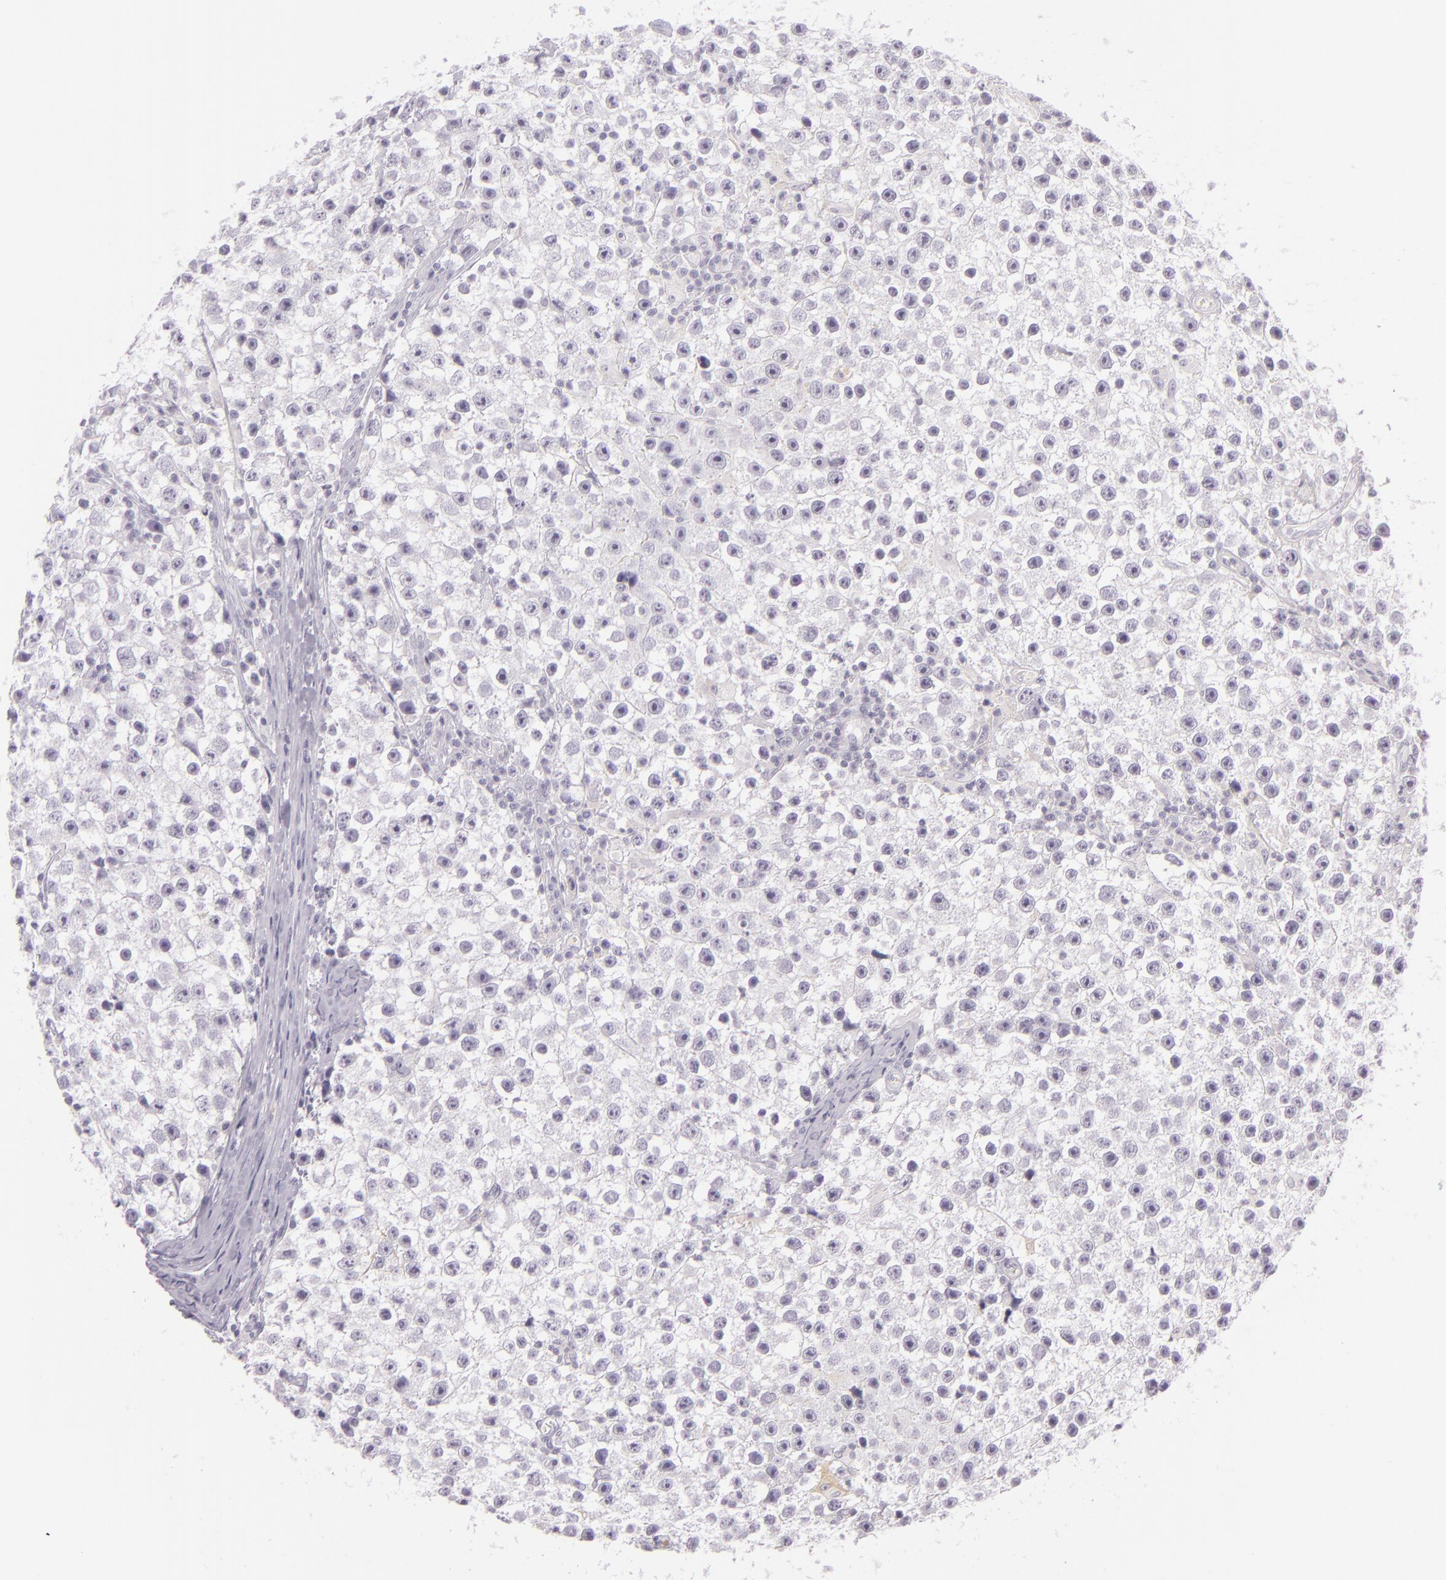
{"staining": {"intensity": "negative", "quantity": "none", "location": "none"}, "tissue": "testis cancer", "cell_type": "Tumor cells", "image_type": "cancer", "snomed": [{"axis": "morphology", "description": "Seminoma, NOS"}, {"axis": "topography", "description": "Testis"}], "caption": "This is an IHC photomicrograph of human testis cancer (seminoma). There is no staining in tumor cells.", "gene": "CBS", "patient": {"sex": "male", "age": 35}}